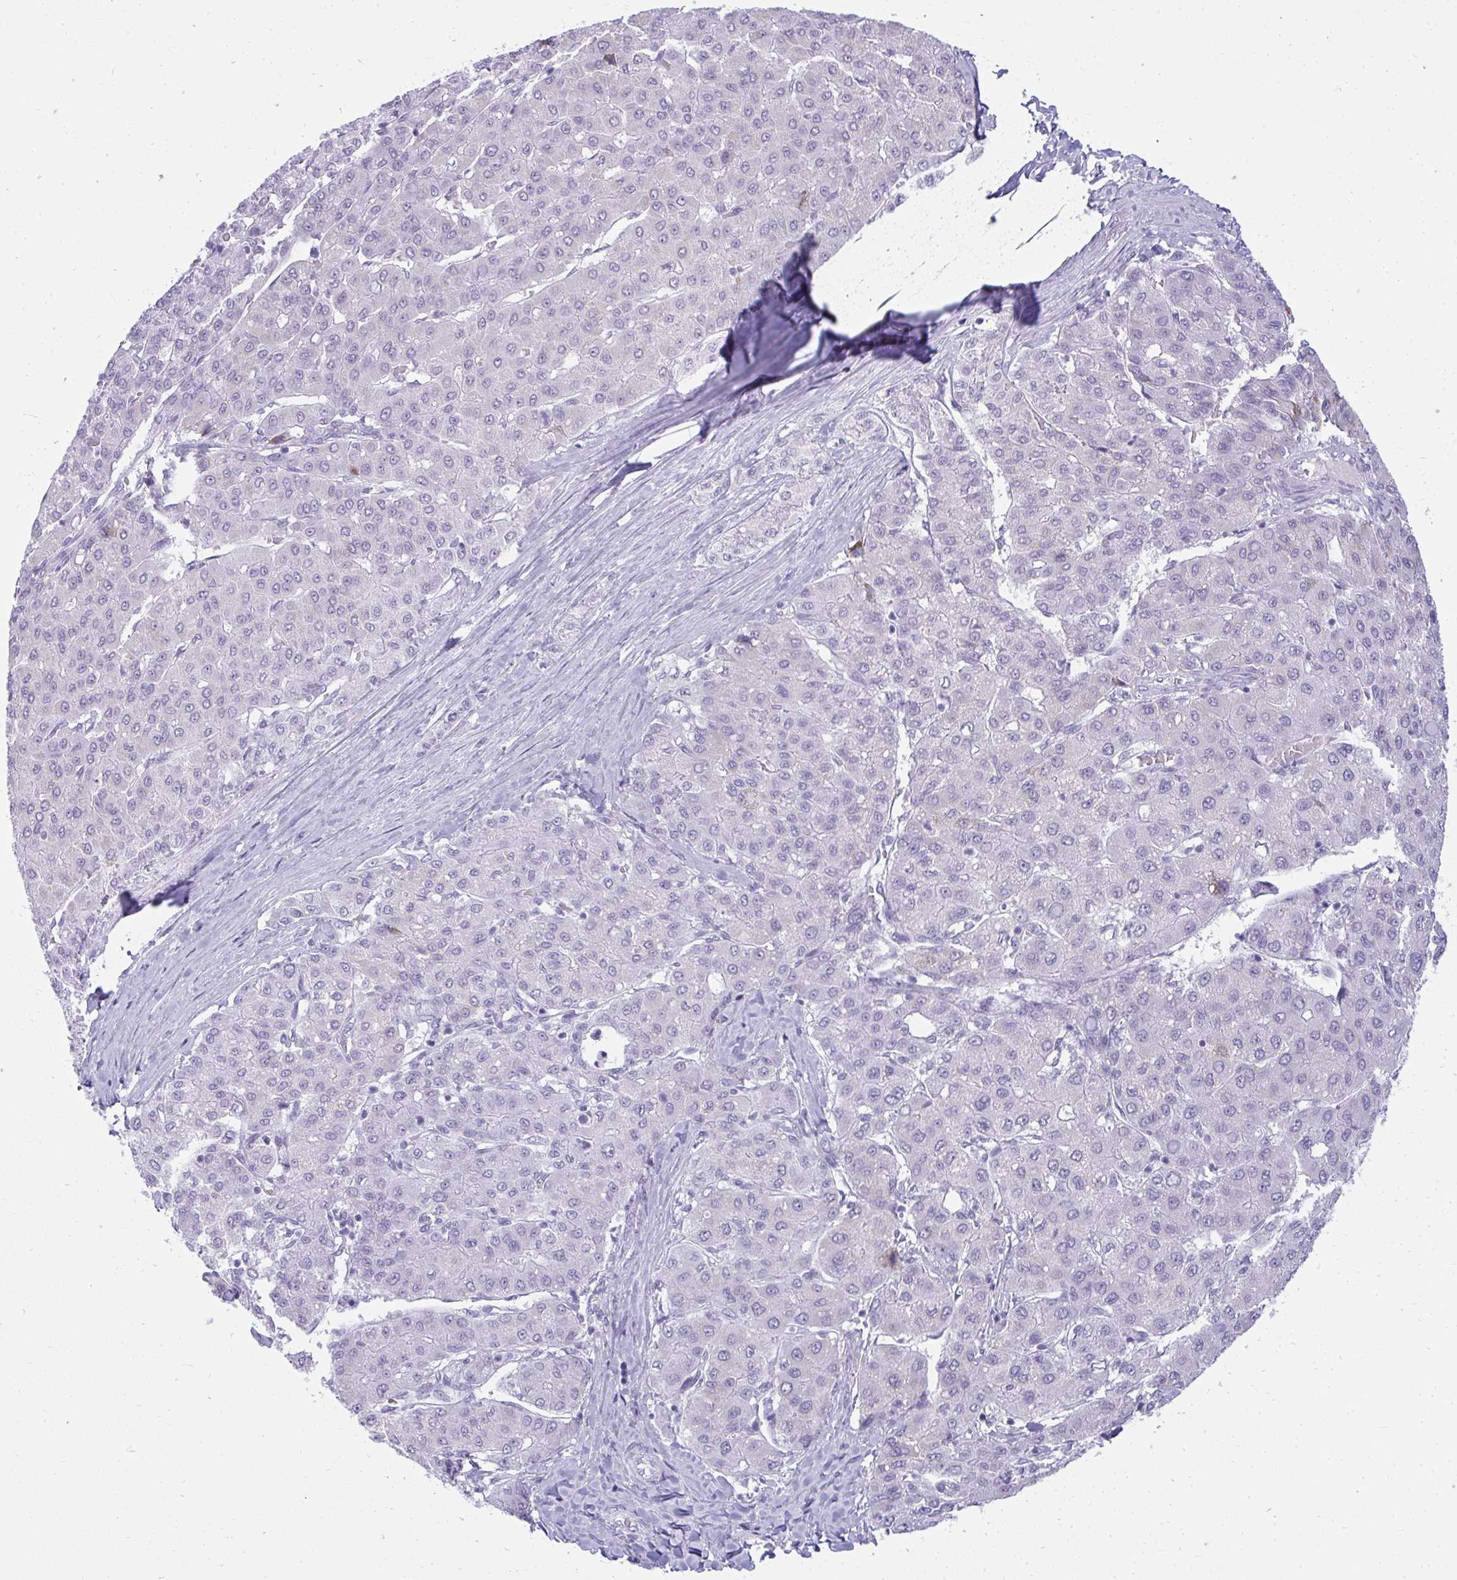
{"staining": {"intensity": "negative", "quantity": "none", "location": "none"}, "tissue": "liver cancer", "cell_type": "Tumor cells", "image_type": "cancer", "snomed": [{"axis": "morphology", "description": "Carcinoma, Hepatocellular, NOS"}, {"axis": "topography", "description": "Liver"}], "caption": "IHC micrograph of neoplastic tissue: liver cancer stained with DAB exhibits no significant protein staining in tumor cells. The staining is performed using DAB brown chromogen with nuclei counter-stained in using hematoxylin.", "gene": "PLA2G1B", "patient": {"sex": "male", "age": 65}}